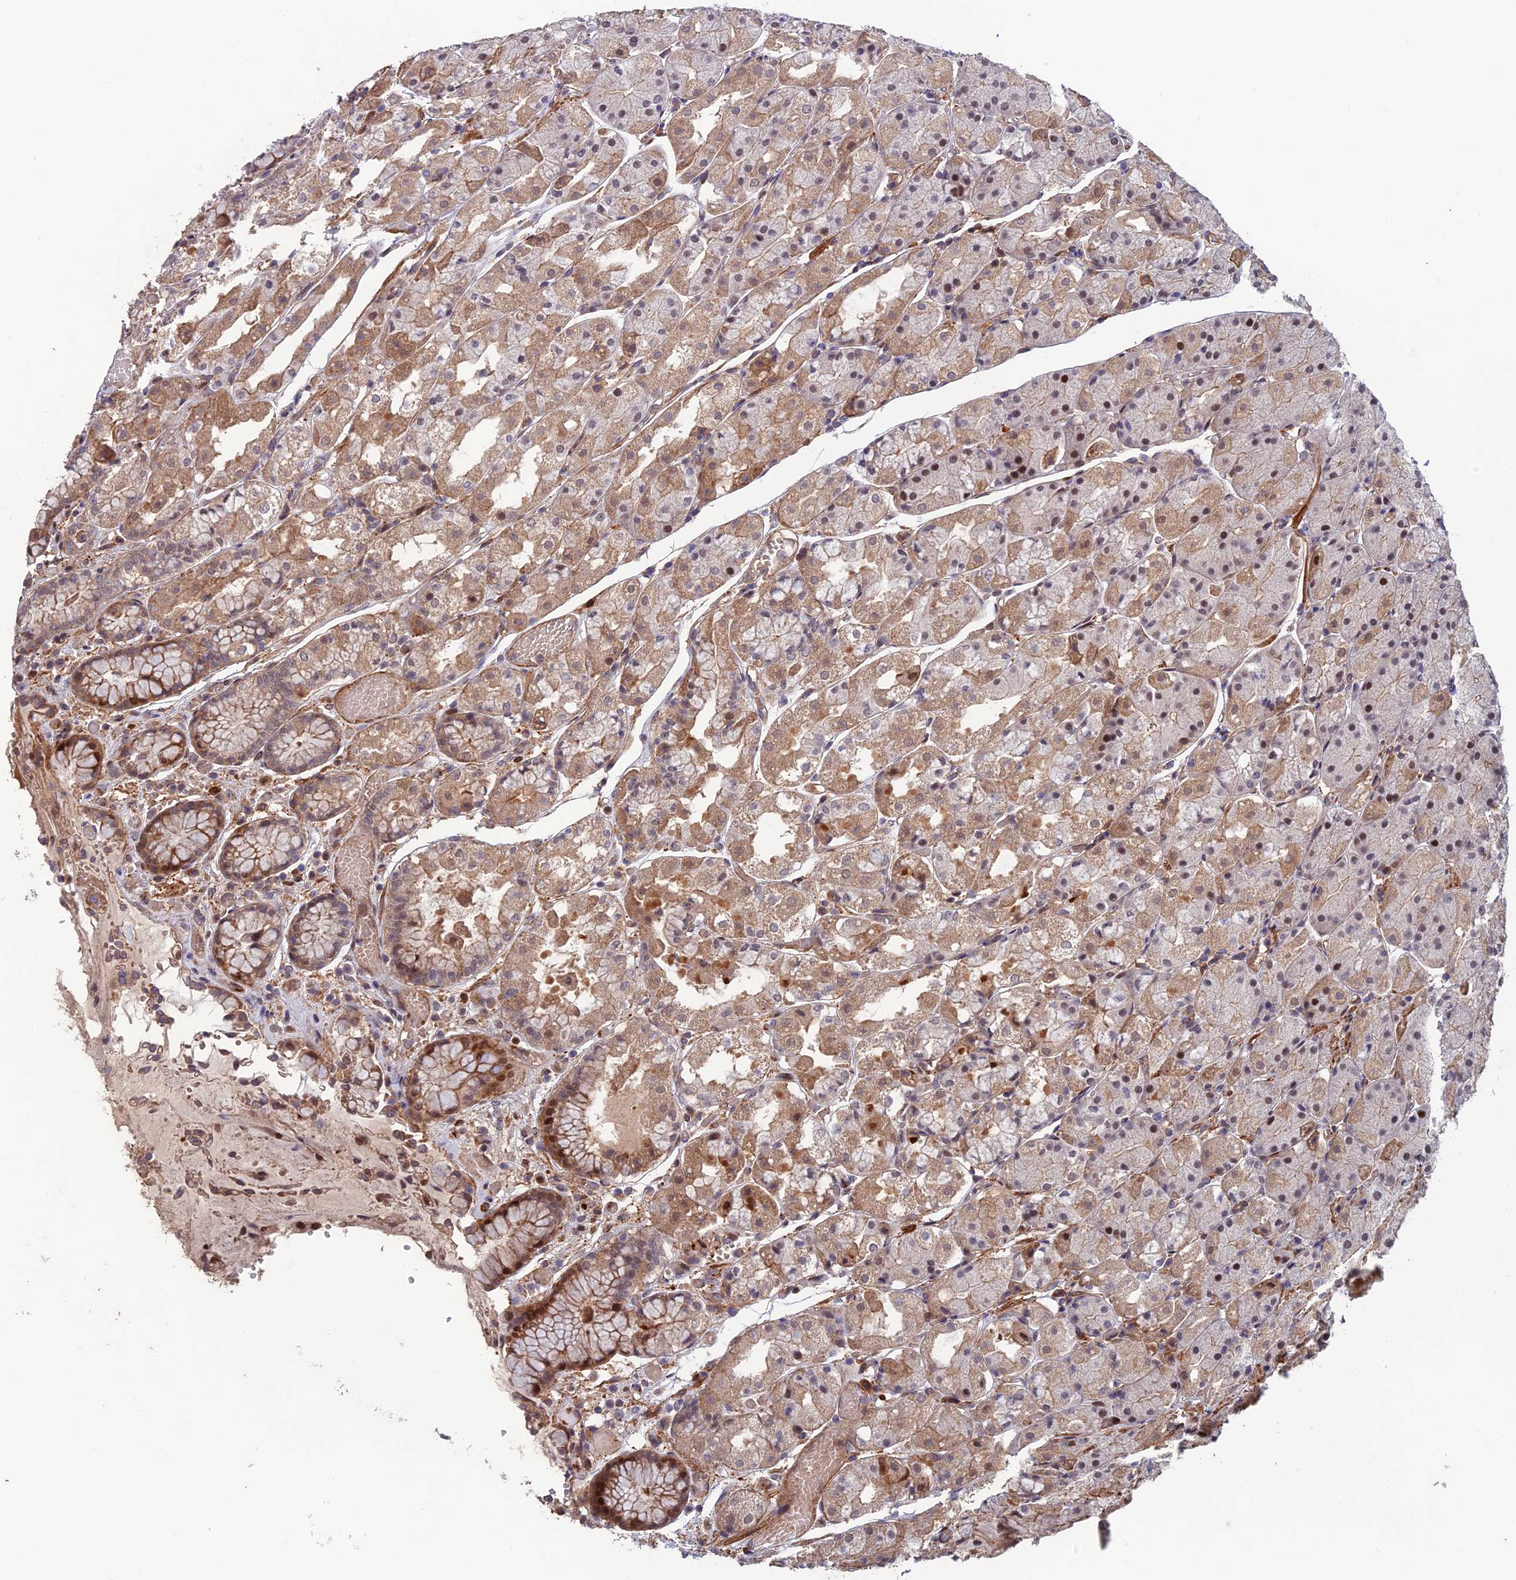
{"staining": {"intensity": "moderate", "quantity": ">75%", "location": "cytoplasmic/membranous,nuclear"}, "tissue": "stomach", "cell_type": "Glandular cells", "image_type": "normal", "snomed": [{"axis": "morphology", "description": "Normal tissue, NOS"}, {"axis": "topography", "description": "Stomach, upper"}], "caption": "This photomicrograph reveals benign stomach stained with immunohistochemistry to label a protein in brown. The cytoplasmic/membranous,nuclear of glandular cells show moderate positivity for the protein. Nuclei are counter-stained blue.", "gene": "CCDC183", "patient": {"sex": "male", "age": 72}}